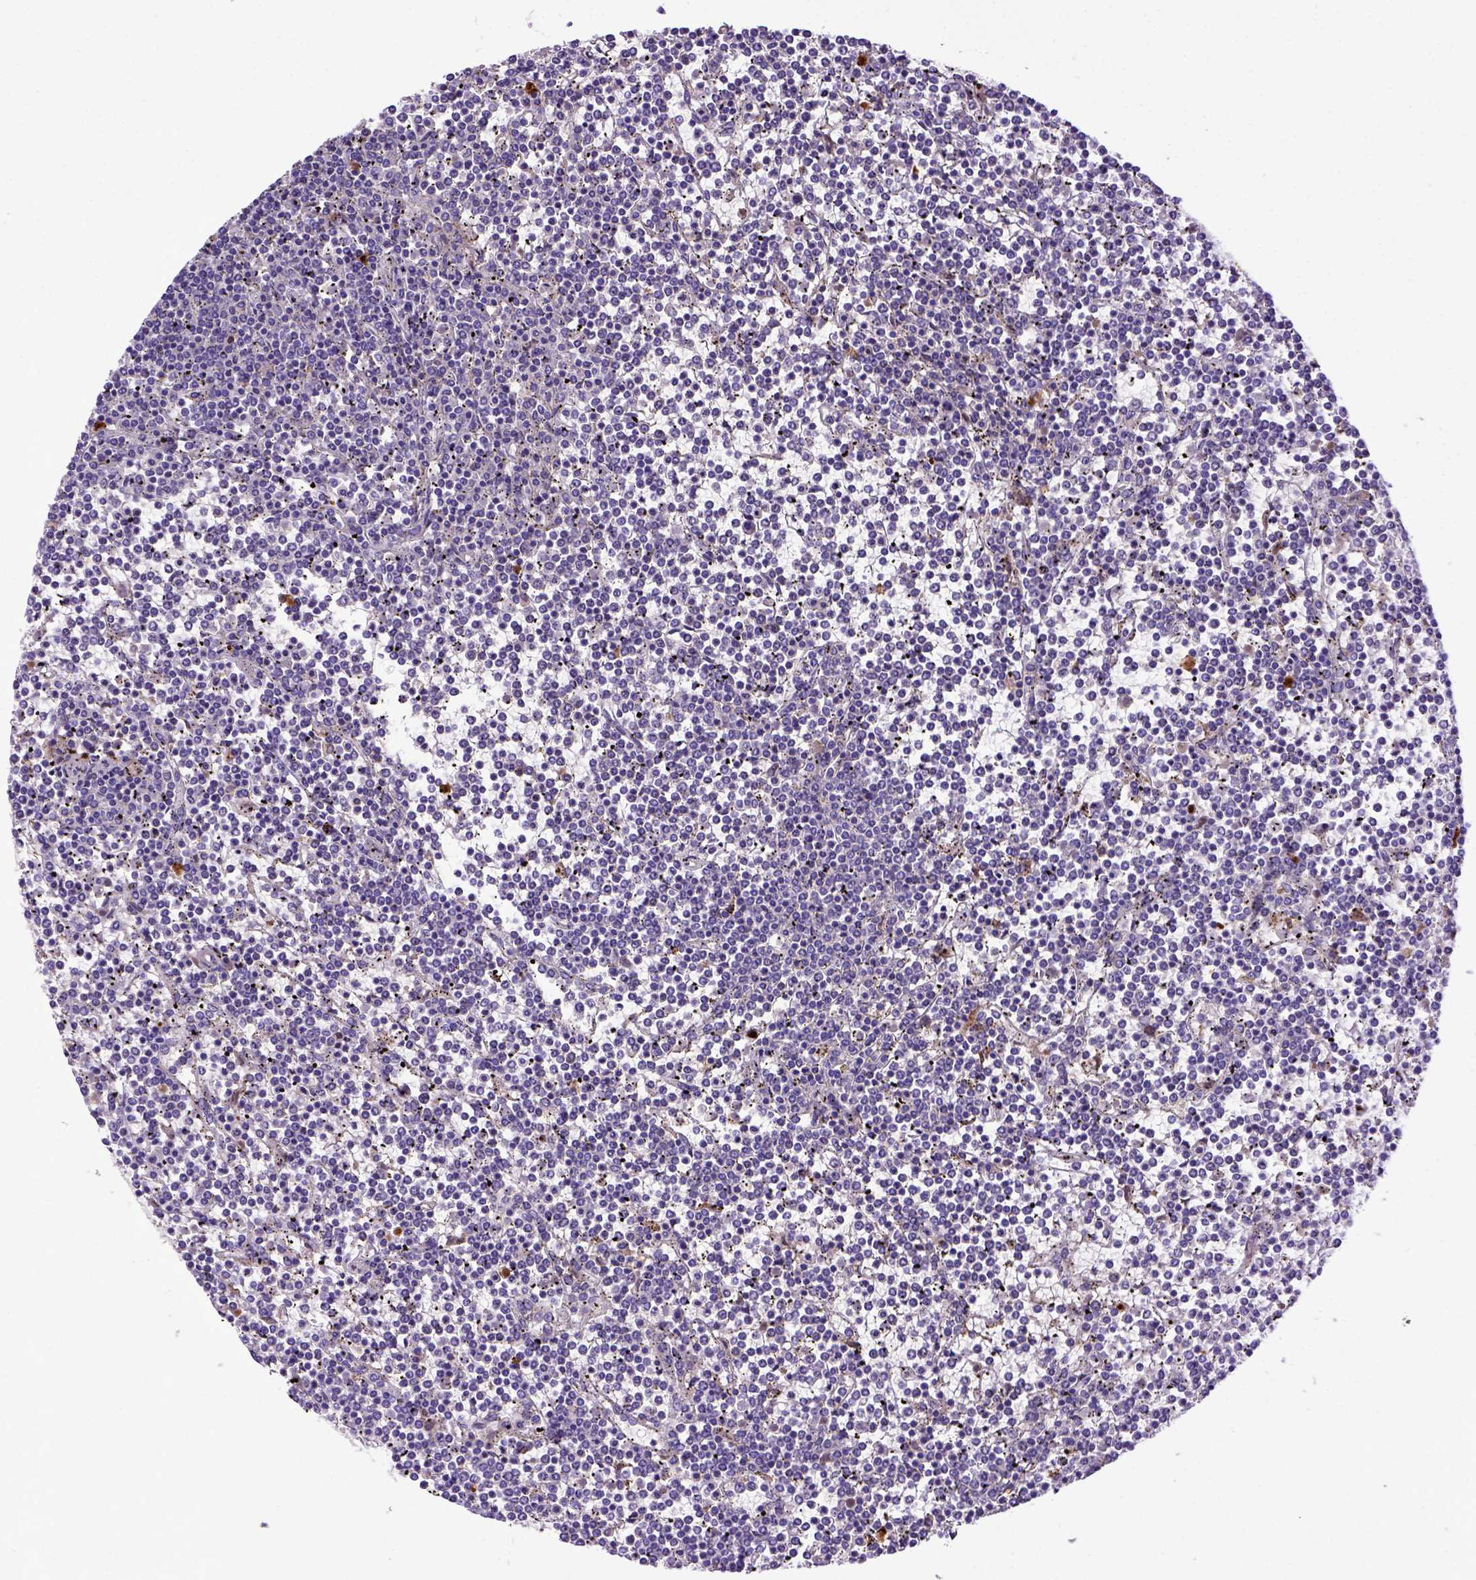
{"staining": {"intensity": "negative", "quantity": "none", "location": "none"}, "tissue": "lymphoma", "cell_type": "Tumor cells", "image_type": "cancer", "snomed": [{"axis": "morphology", "description": "Malignant lymphoma, non-Hodgkin's type, Low grade"}, {"axis": "topography", "description": "Spleen"}], "caption": "Immunohistochemistry (IHC) image of malignant lymphoma, non-Hodgkin's type (low-grade) stained for a protein (brown), which displays no expression in tumor cells. (Brightfield microscopy of DAB (3,3'-diaminobenzidine) immunohistochemistry (IHC) at high magnification).", "gene": "ADAM12", "patient": {"sex": "female", "age": 19}}